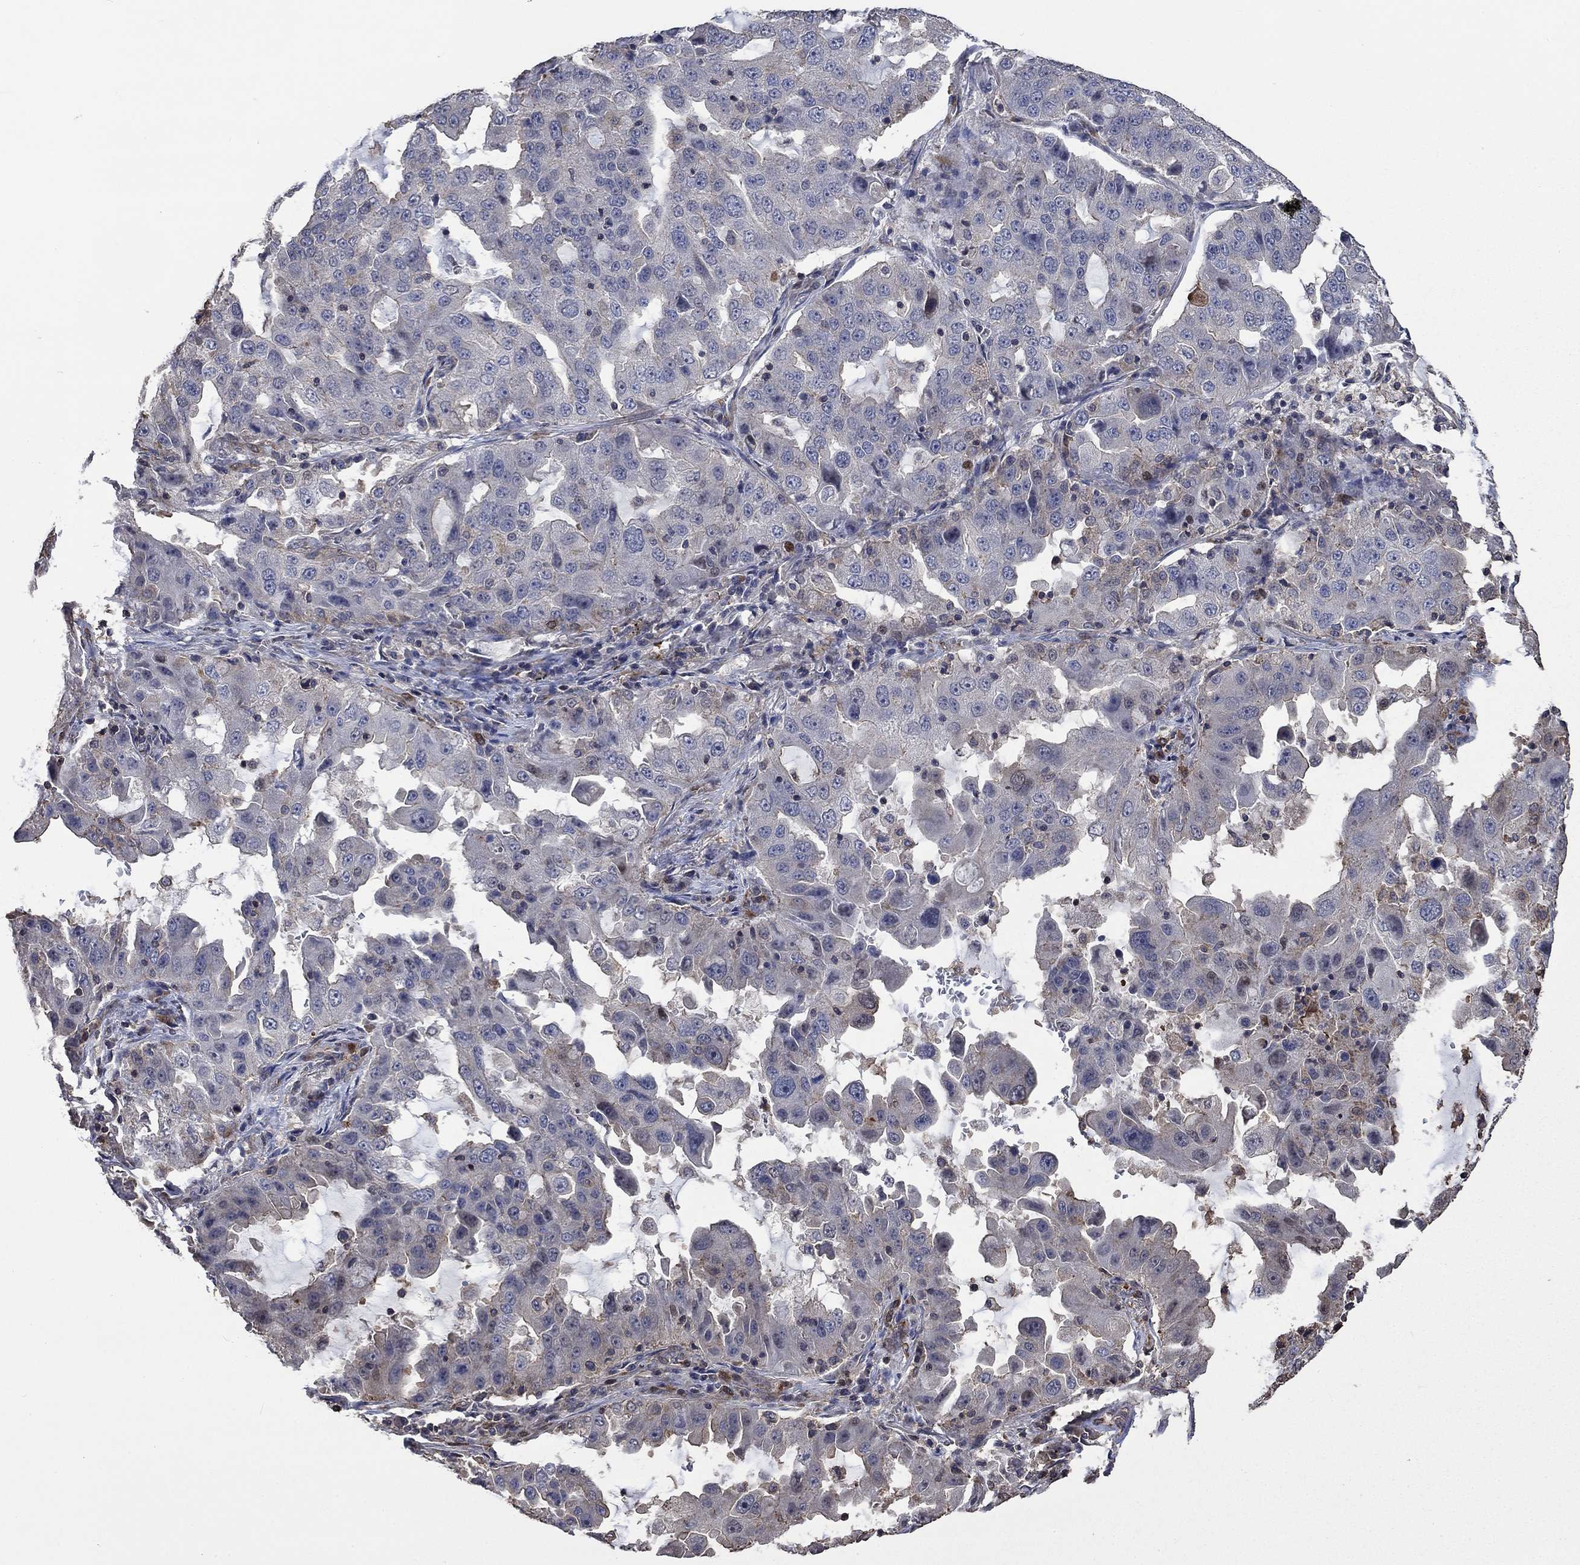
{"staining": {"intensity": "negative", "quantity": "none", "location": "none"}, "tissue": "lung cancer", "cell_type": "Tumor cells", "image_type": "cancer", "snomed": [{"axis": "morphology", "description": "Adenocarcinoma, NOS"}, {"axis": "topography", "description": "Lung"}], "caption": "This is an immunohistochemistry micrograph of lung cancer. There is no positivity in tumor cells.", "gene": "PDE3A", "patient": {"sex": "female", "age": 61}}